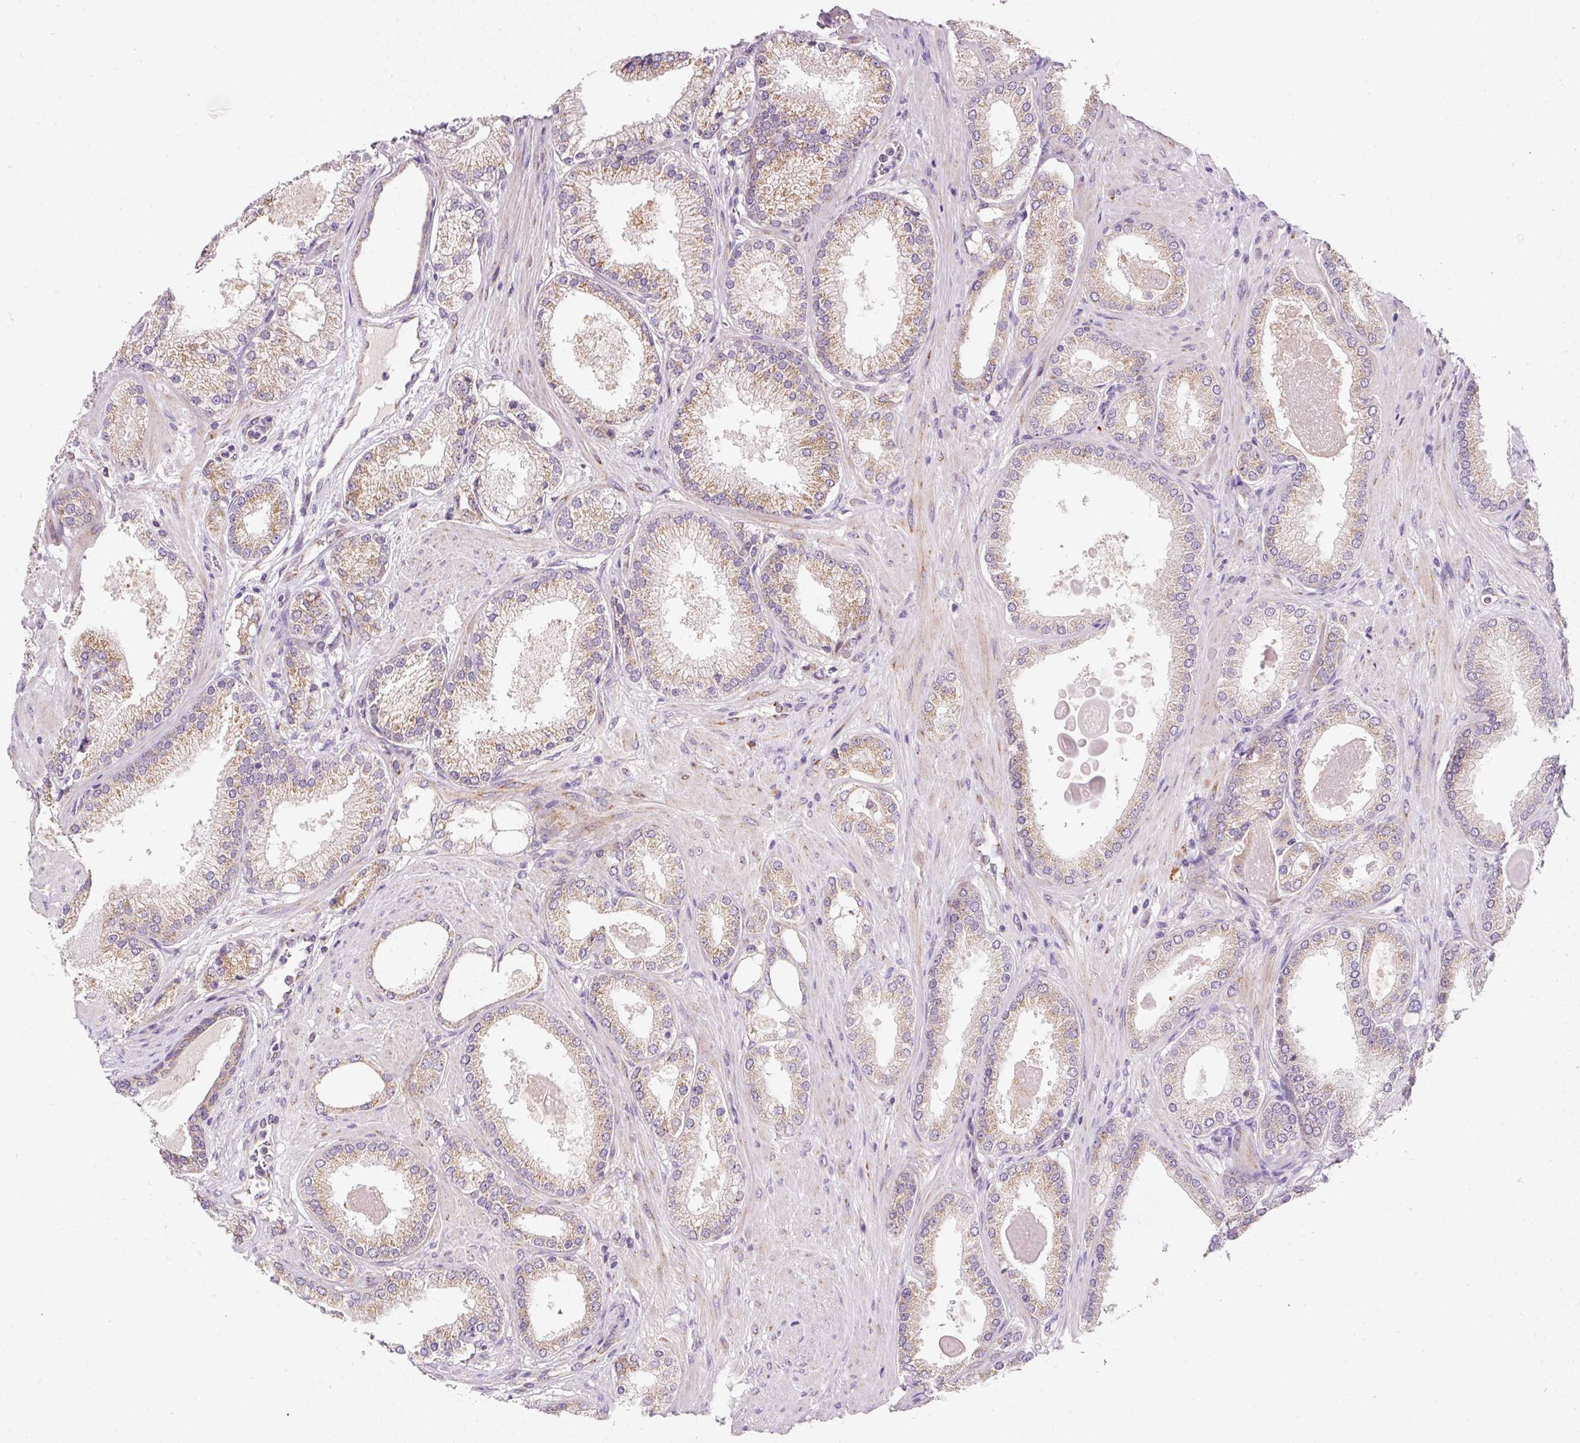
{"staining": {"intensity": "moderate", "quantity": ">75%", "location": "cytoplasmic/membranous"}, "tissue": "prostate cancer", "cell_type": "Tumor cells", "image_type": "cancer", "snomed": [{"axis": "morphology", "description": "Adenocarcinoma, Low grade"}, {"axis": "topography", "description": "Prostate"}], "caption": "Prostate adenocarcinoma (low-grade) stained with a protein marker exhibits moderate staining in tumor cells.", "gene": "FAM78B", "patient": {"sex": "male", "age": 59}}